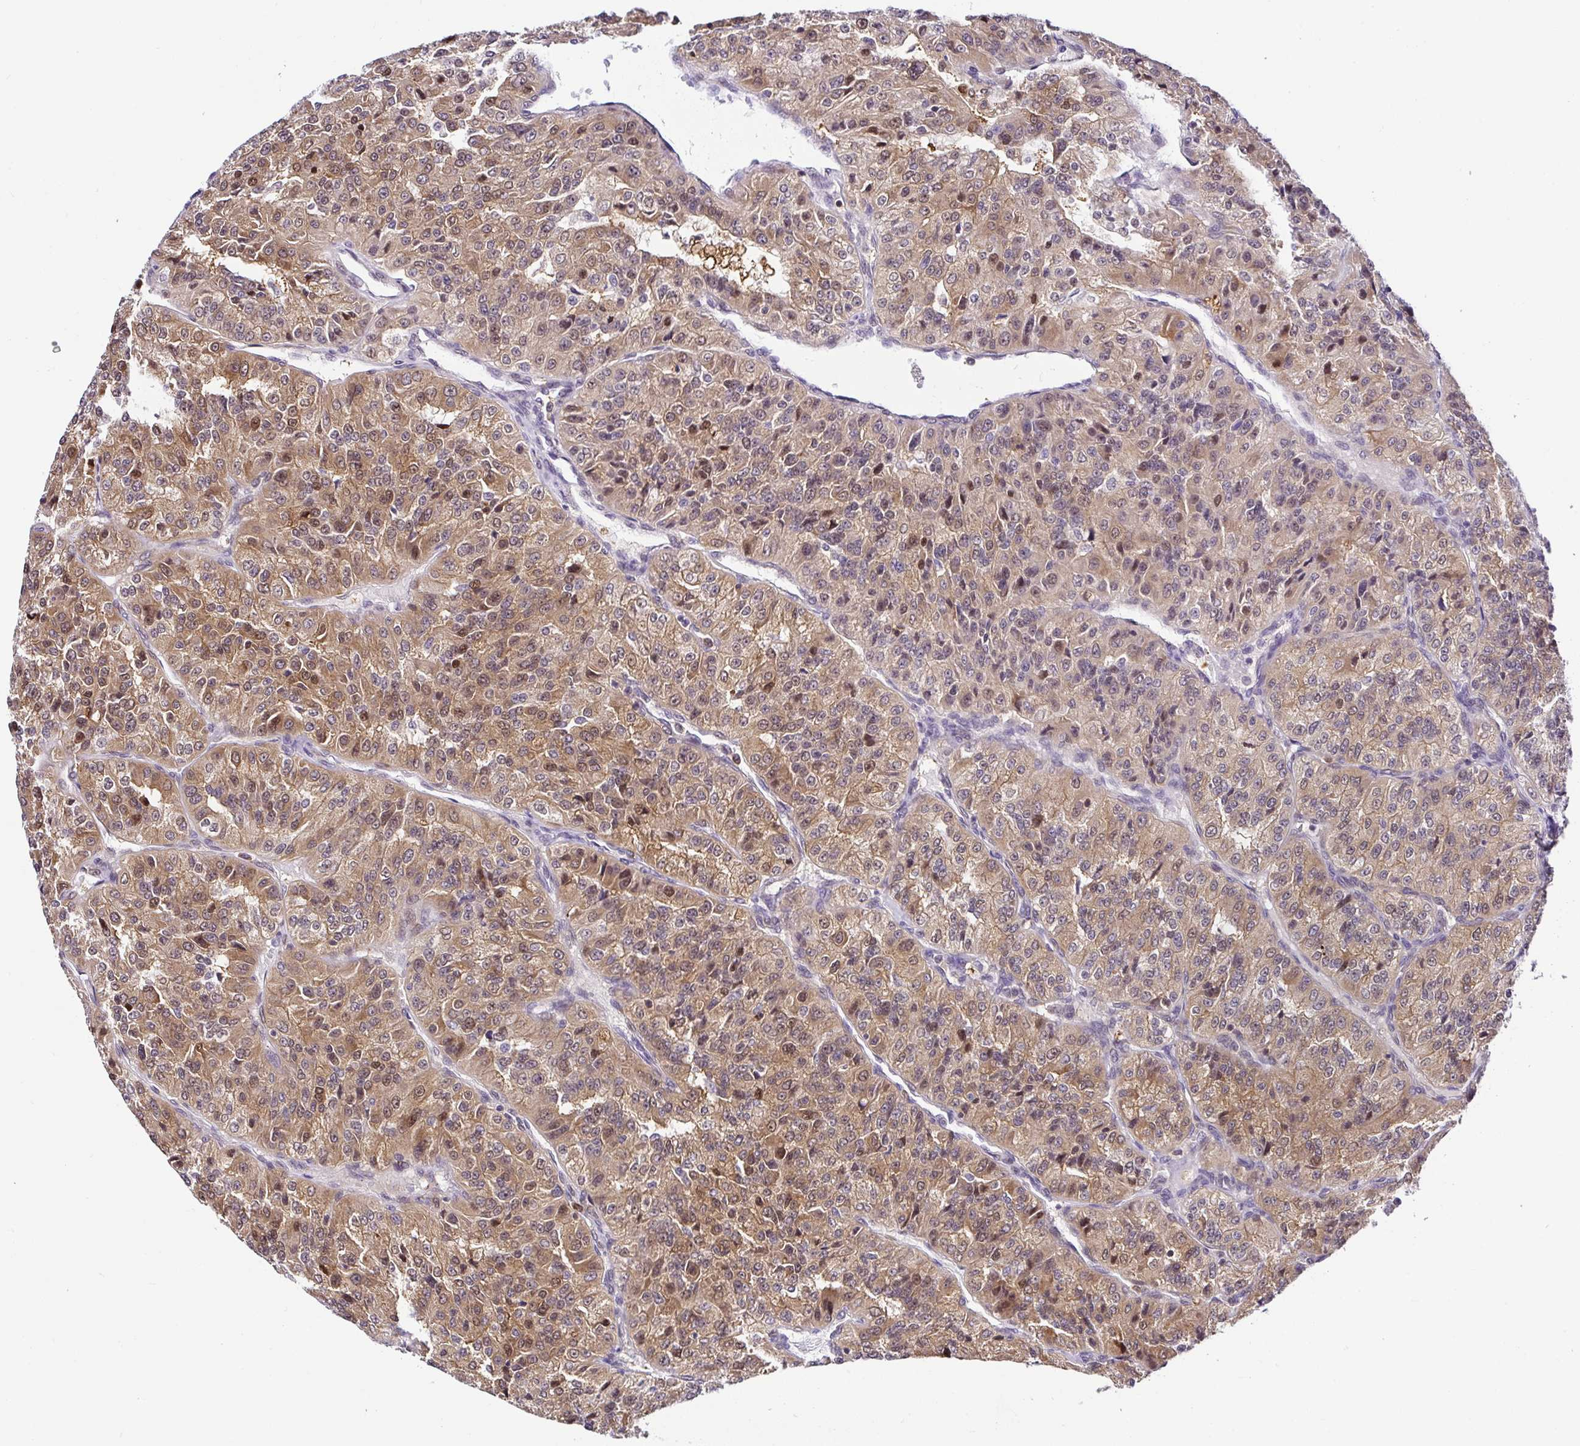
{"staining": {"intensity": "moderate", "quantity": ">75%", "location": "cytoplasmic/membranous,nuclear"}, "tissue": "renal cancer", "cell_type": "Tumor cells", "image_type": "cancer", "snomed": [{"axis": "morphology", "description": "Adenocarcinoma, NOS"}, {"axis": "topography", "description": "Kidney"}], "caption": "Brown immunohistochemical staining in human renal cancer exhibits moderate cytoplasmic/membranous and nuclear positivity in about >75% of tumor cells.", "gene": "PIN4", "patient": {"sex": "female", "age": 63}}